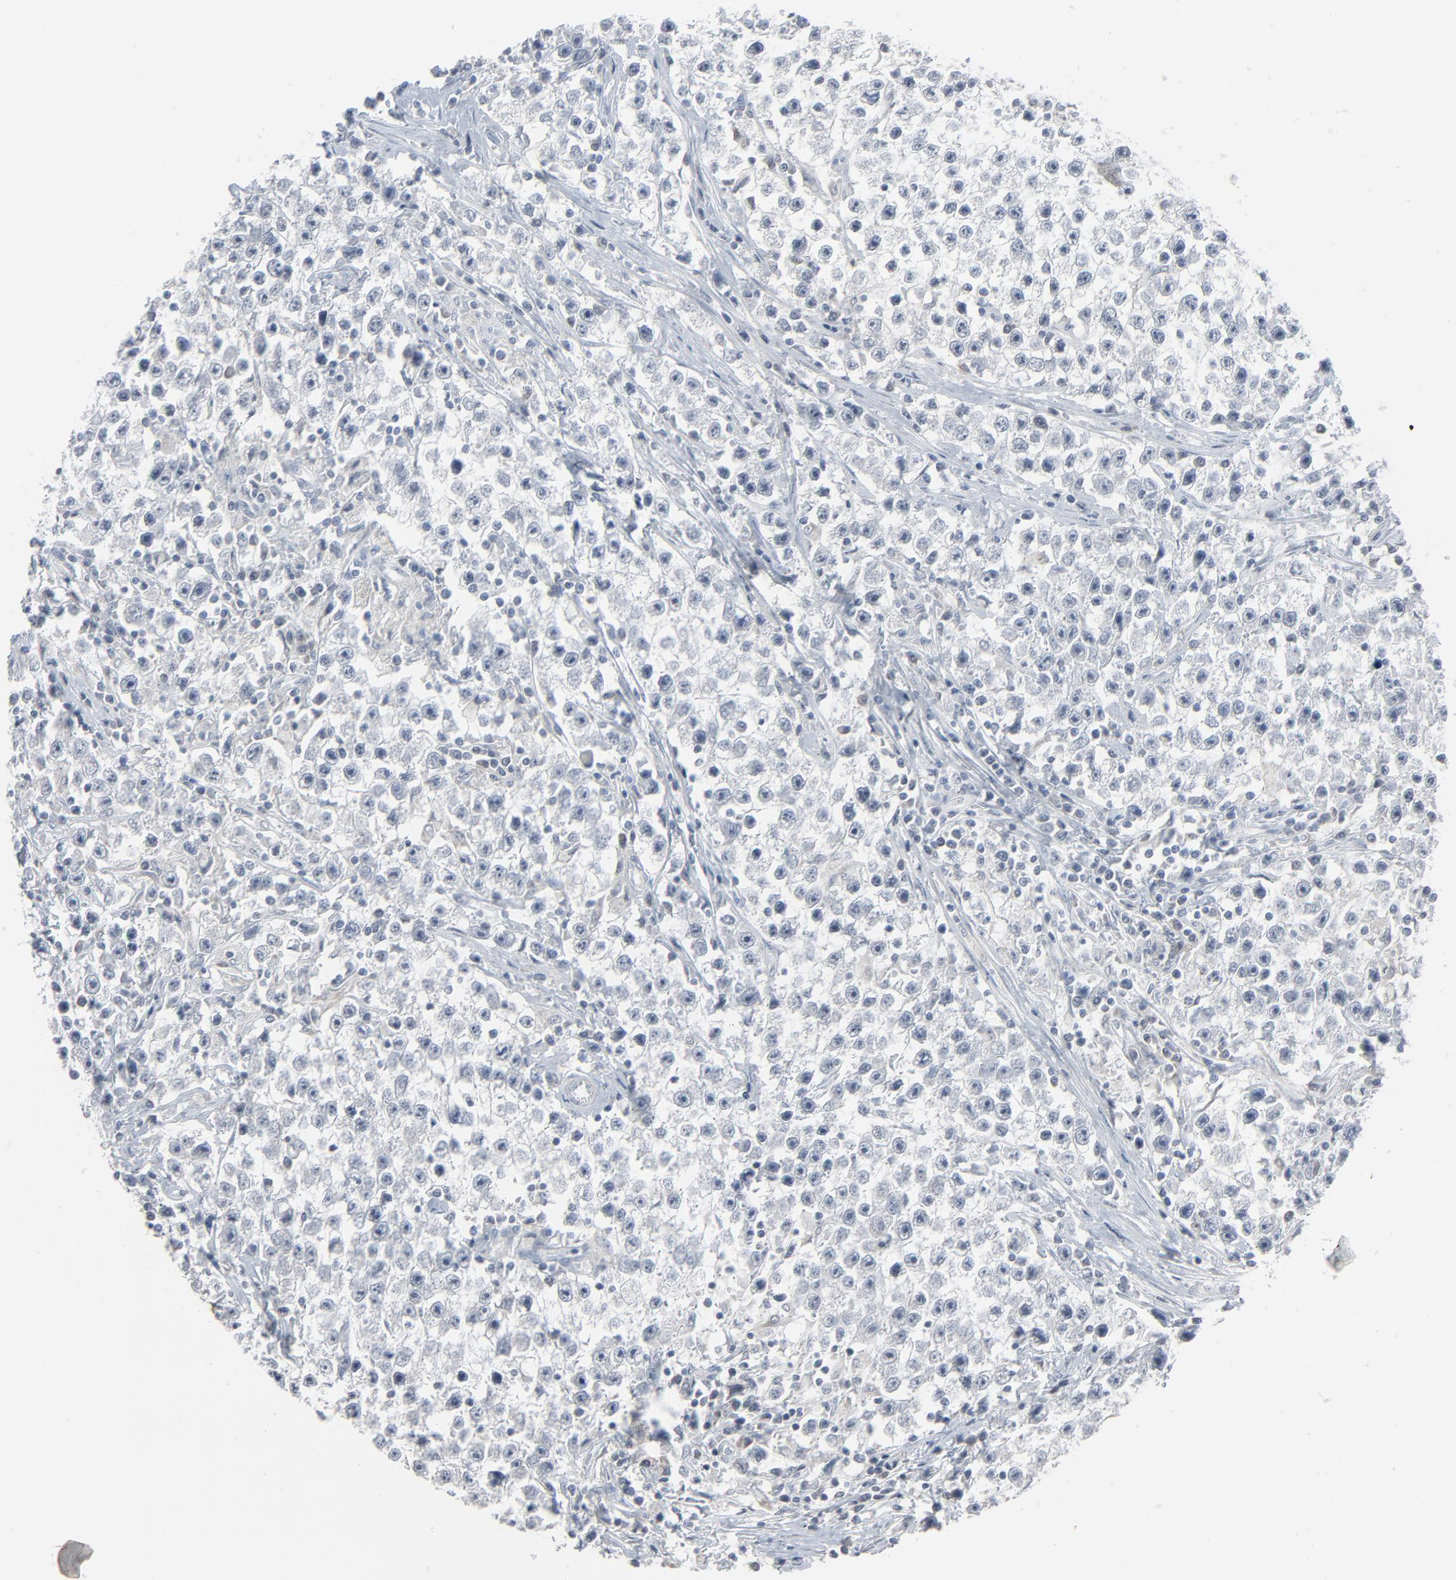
{"staining": {"intensity": "negative", "quantity": "none", "location": "none"}, "tissue": "testis cancer", "cell_type": "Tumor cells", "image_type": "cancer", "snomed": [{"axis": "morphology", "description": "Seminoma, NOS"}, {"axis": "topography", "description": "Testis"}], "caption": "Immunohistochemistry of seminoma (testis) shows no expression in tumor cells.", "gene": "SAGE1", "patient": {"sex": "male", "age": 35}}